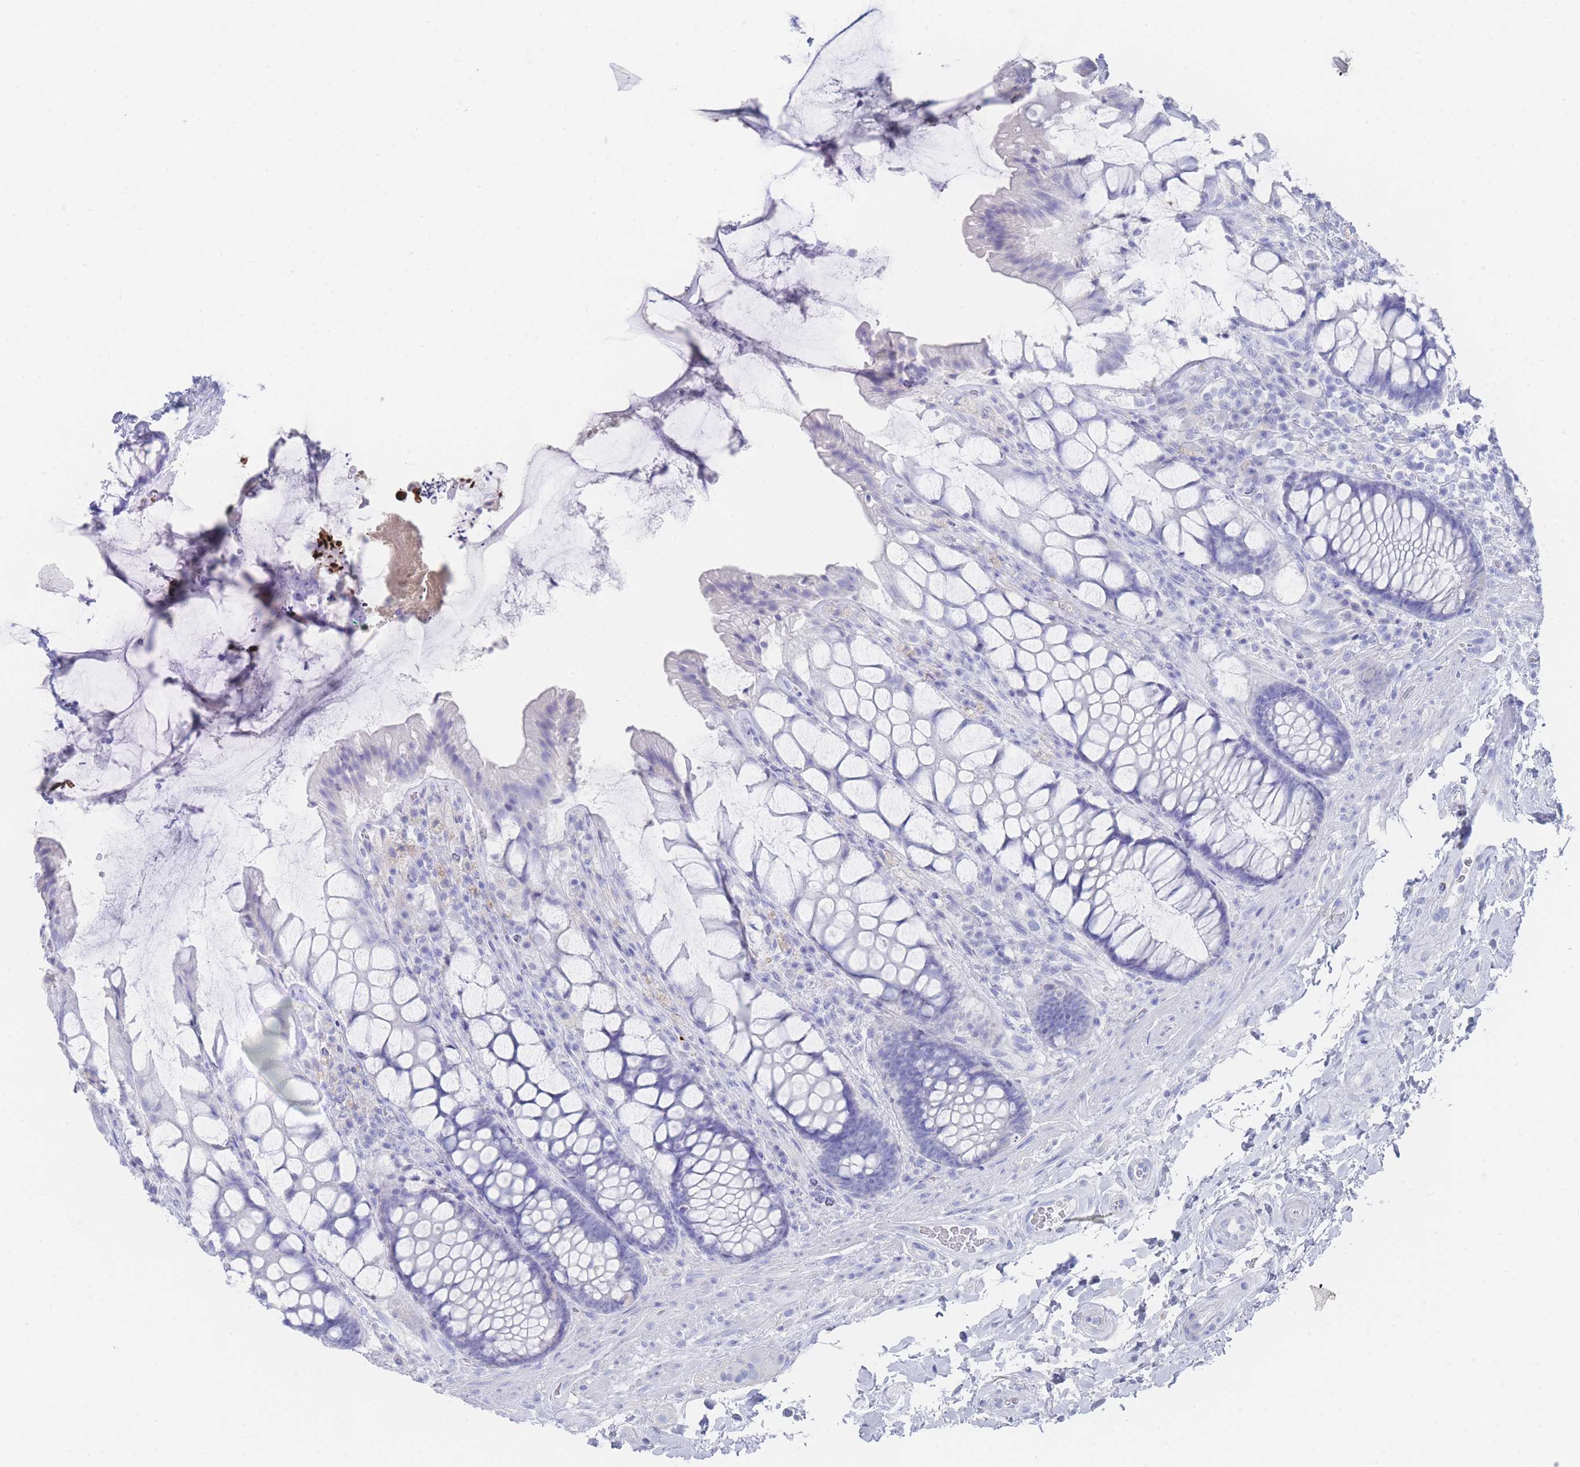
{"staining": {"intensity": "negative", "quantity": "none", "location": "none"}, "tissue": "rectum", "cell_type": "Glandular cells", "image_type": "normal", "snomed": [{"axis": "morphology", "description": "Normal tissue, NOS"}, {"axis": "topography", "description": "Rectum"}], "caption": "This is a micrograph of IHC staining of normal rectum, which shows no positivity in glandular cells.", "gene": "LRRC37A2", "patient": {"sex": "female", "age": 58}}